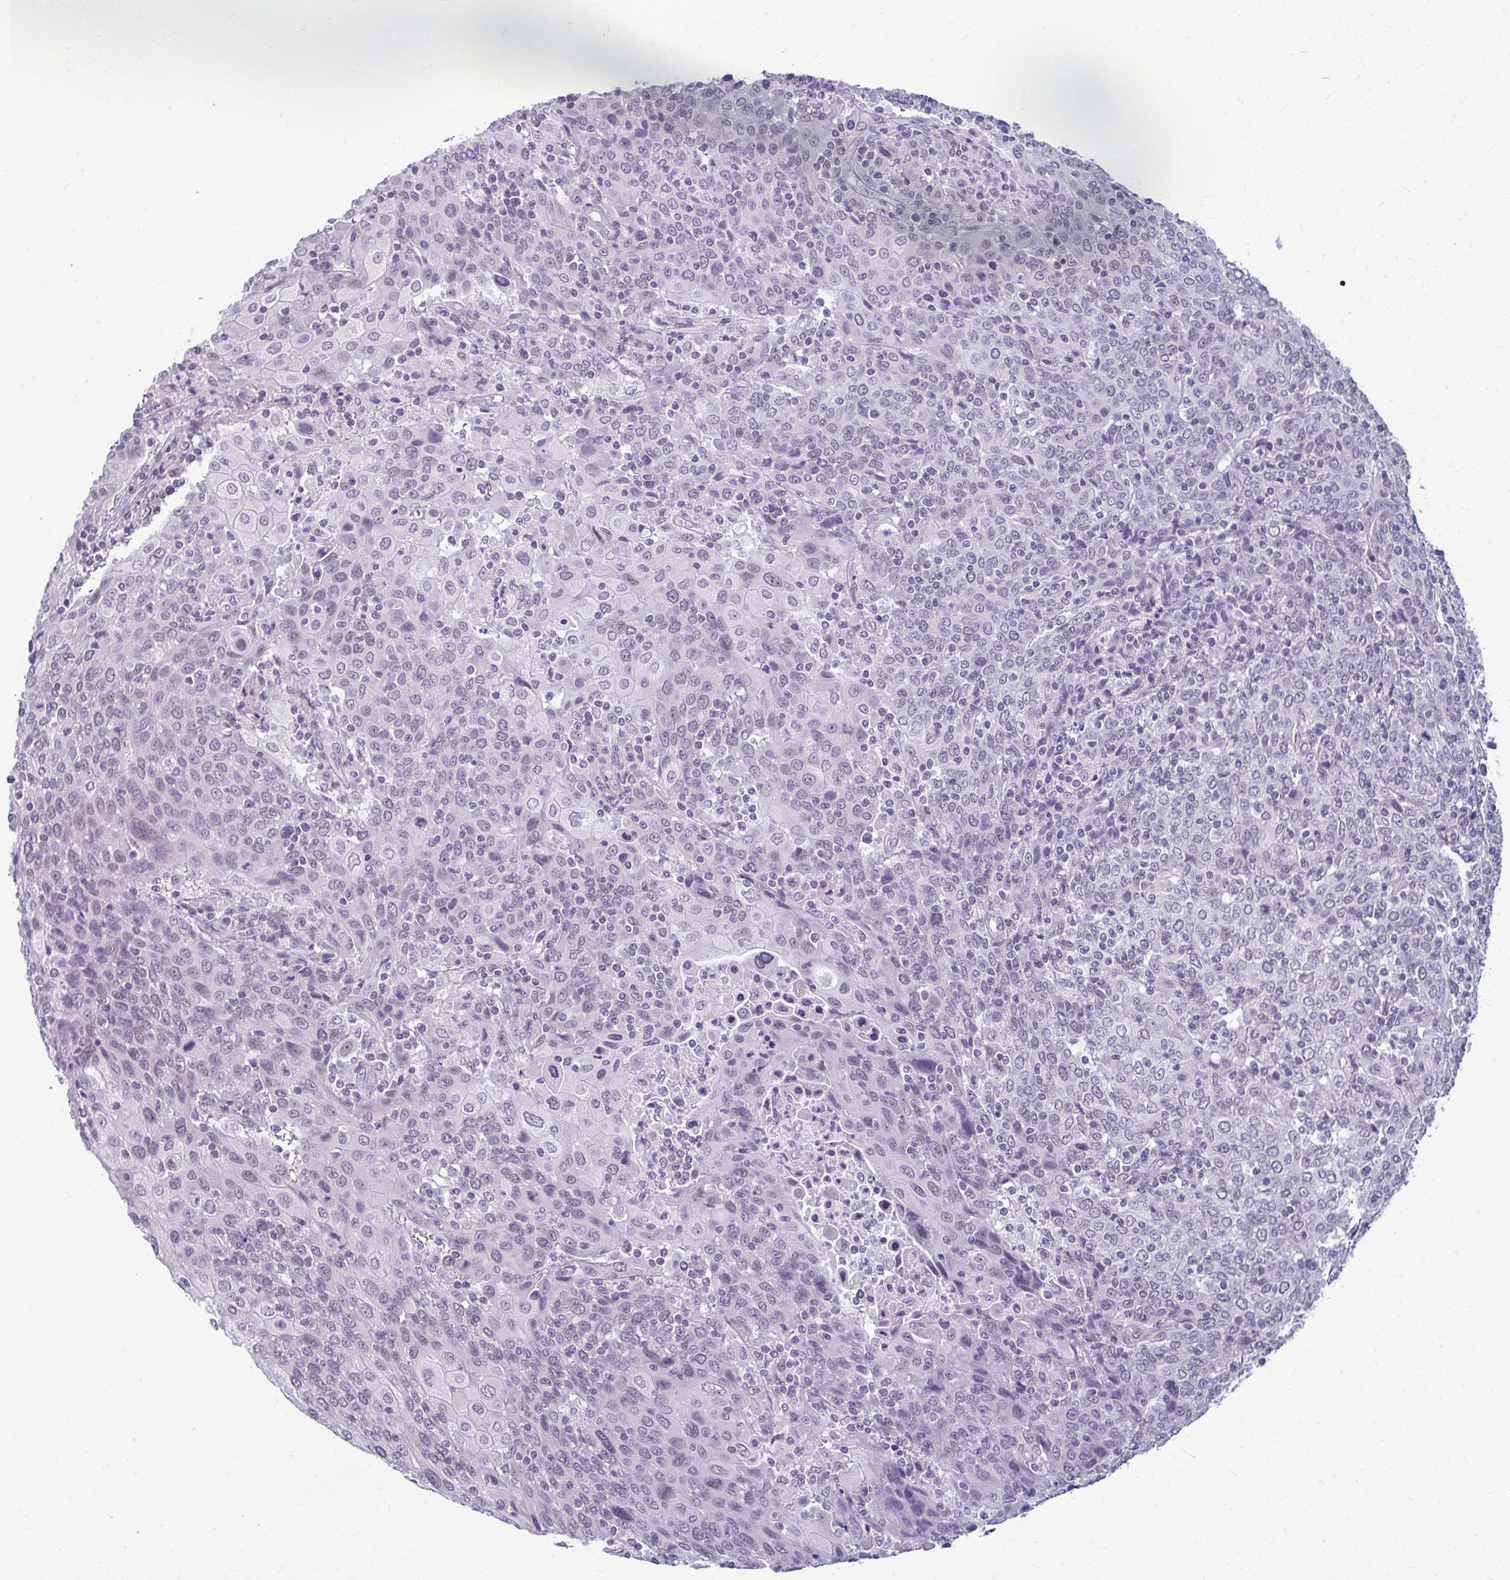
{"staining": {"intensity": "negative", "quantity": "none", "location": "none"}, "tissue": "cervical cancer", "cell_type": "Tumor cells", "image_type": "cancer", "snomed": [{"axis": "morphology", "description": "Squamous cell carcinoma, NOS"}, {"axis": "topography", "description": "Cervix"}], "caption": "DAB immunohistochemical staining of human squamous cell carcinoma (cervical) demonstrates no significant expression in tumor cells. (DAB IHC with hematoxylin counter stain).", "gene": "TEX33", "patient": {"sex": "female", "age": 67}}